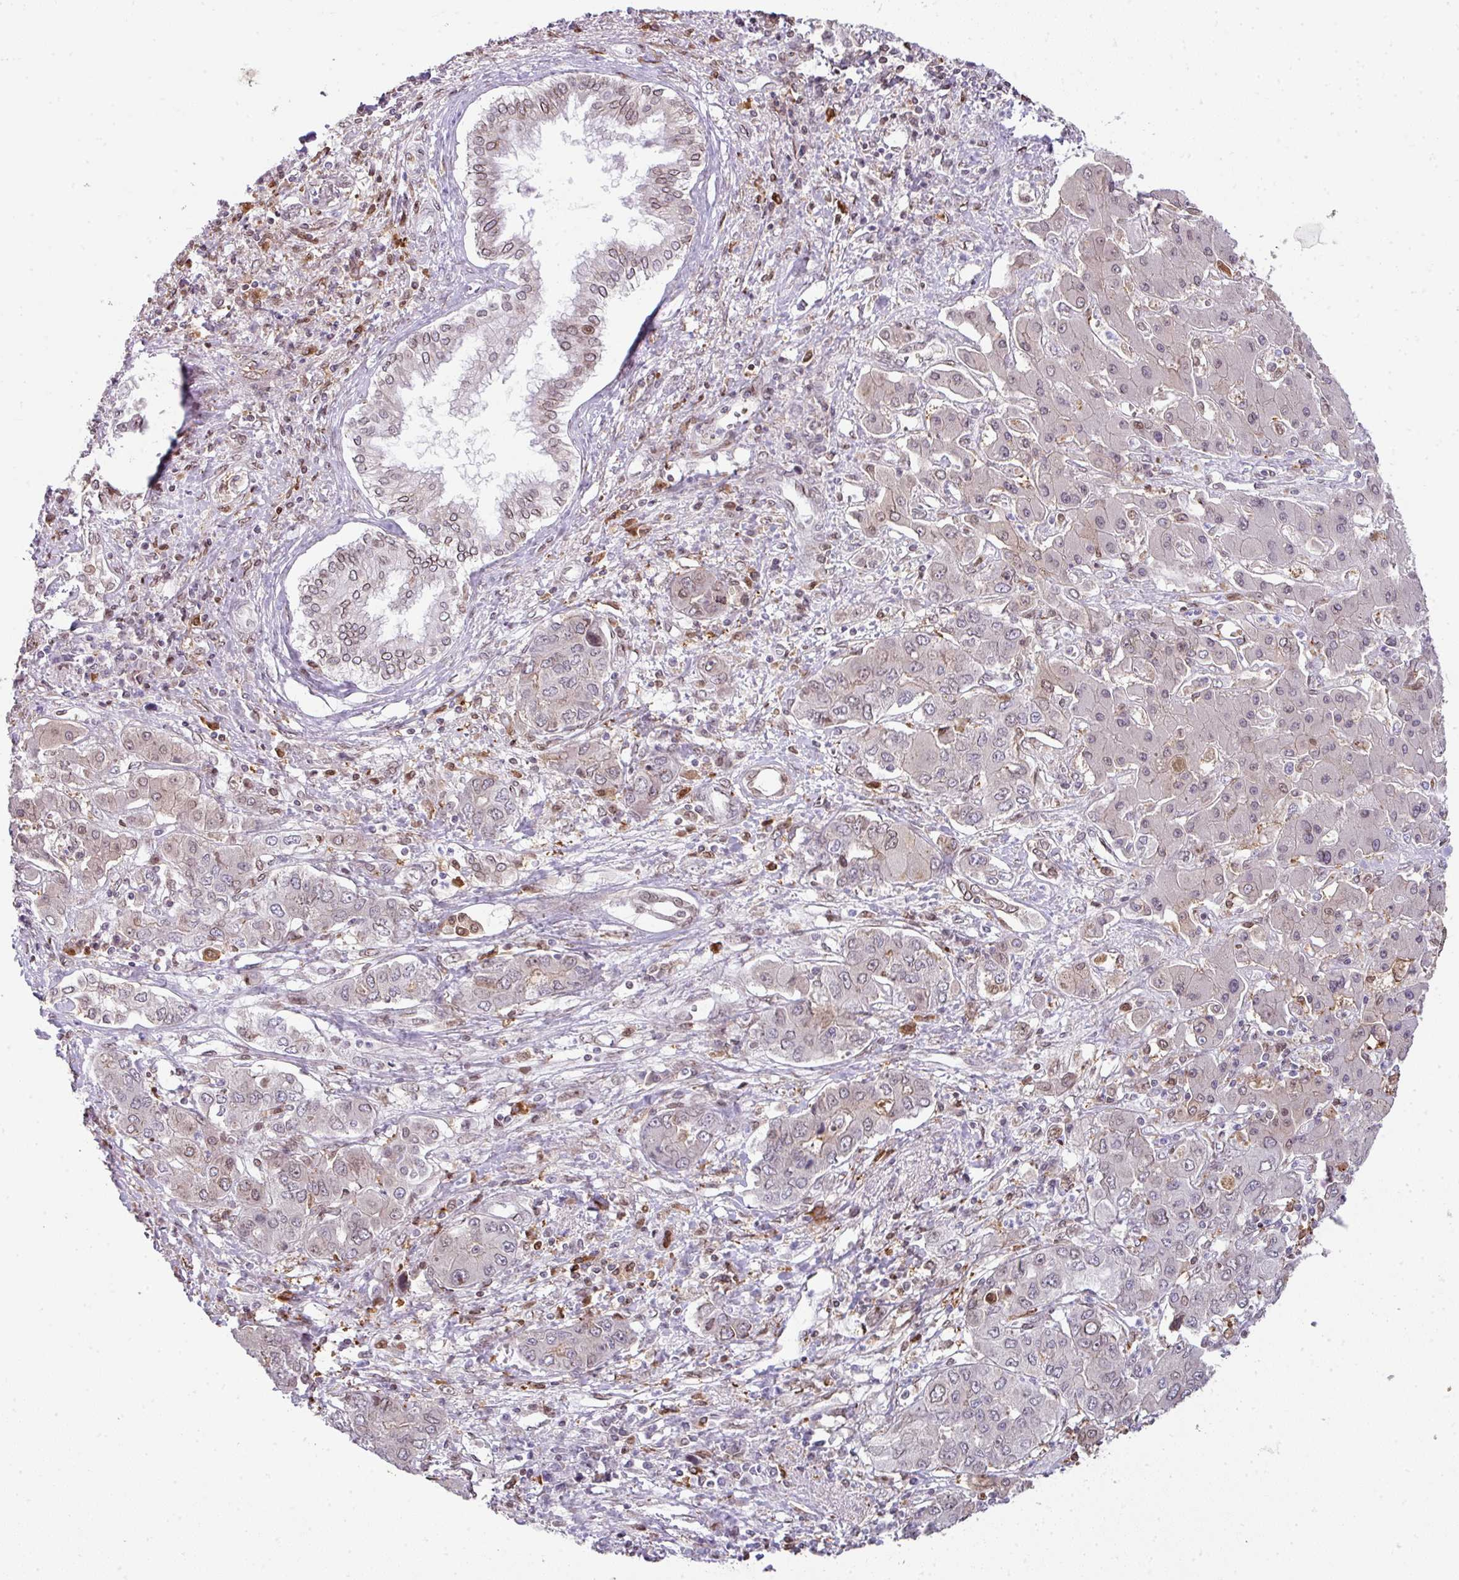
{"staining": {"intensity": "weak", "quantity": "25%-75%", "location": "cytoplasmic/membranous,nuclear"}, "tissue": "liver cancer", "cell_type": "Tumor cells", "image_type": "cancer", "snomed": [{"axis": "morphology", "description": "Cholangiocarcinoma"}, {"axis": "topography", "description": "Liver"}], "caption": "DAB immunohistochemical staining of cholangiocarcinoma (liver) exhibits weak cytoplasmic/membranous and nuclear protein positivity in approximately 25%-75% of tumor cells. The staining is performed using DAB (3,3'-diaminobenzidine) brown chromogen to label protein expression. The nuclei are counter-stained blue using hematoxylin.", "gene": "PLK1", "patient": {"sex": "male", "age": 67}}